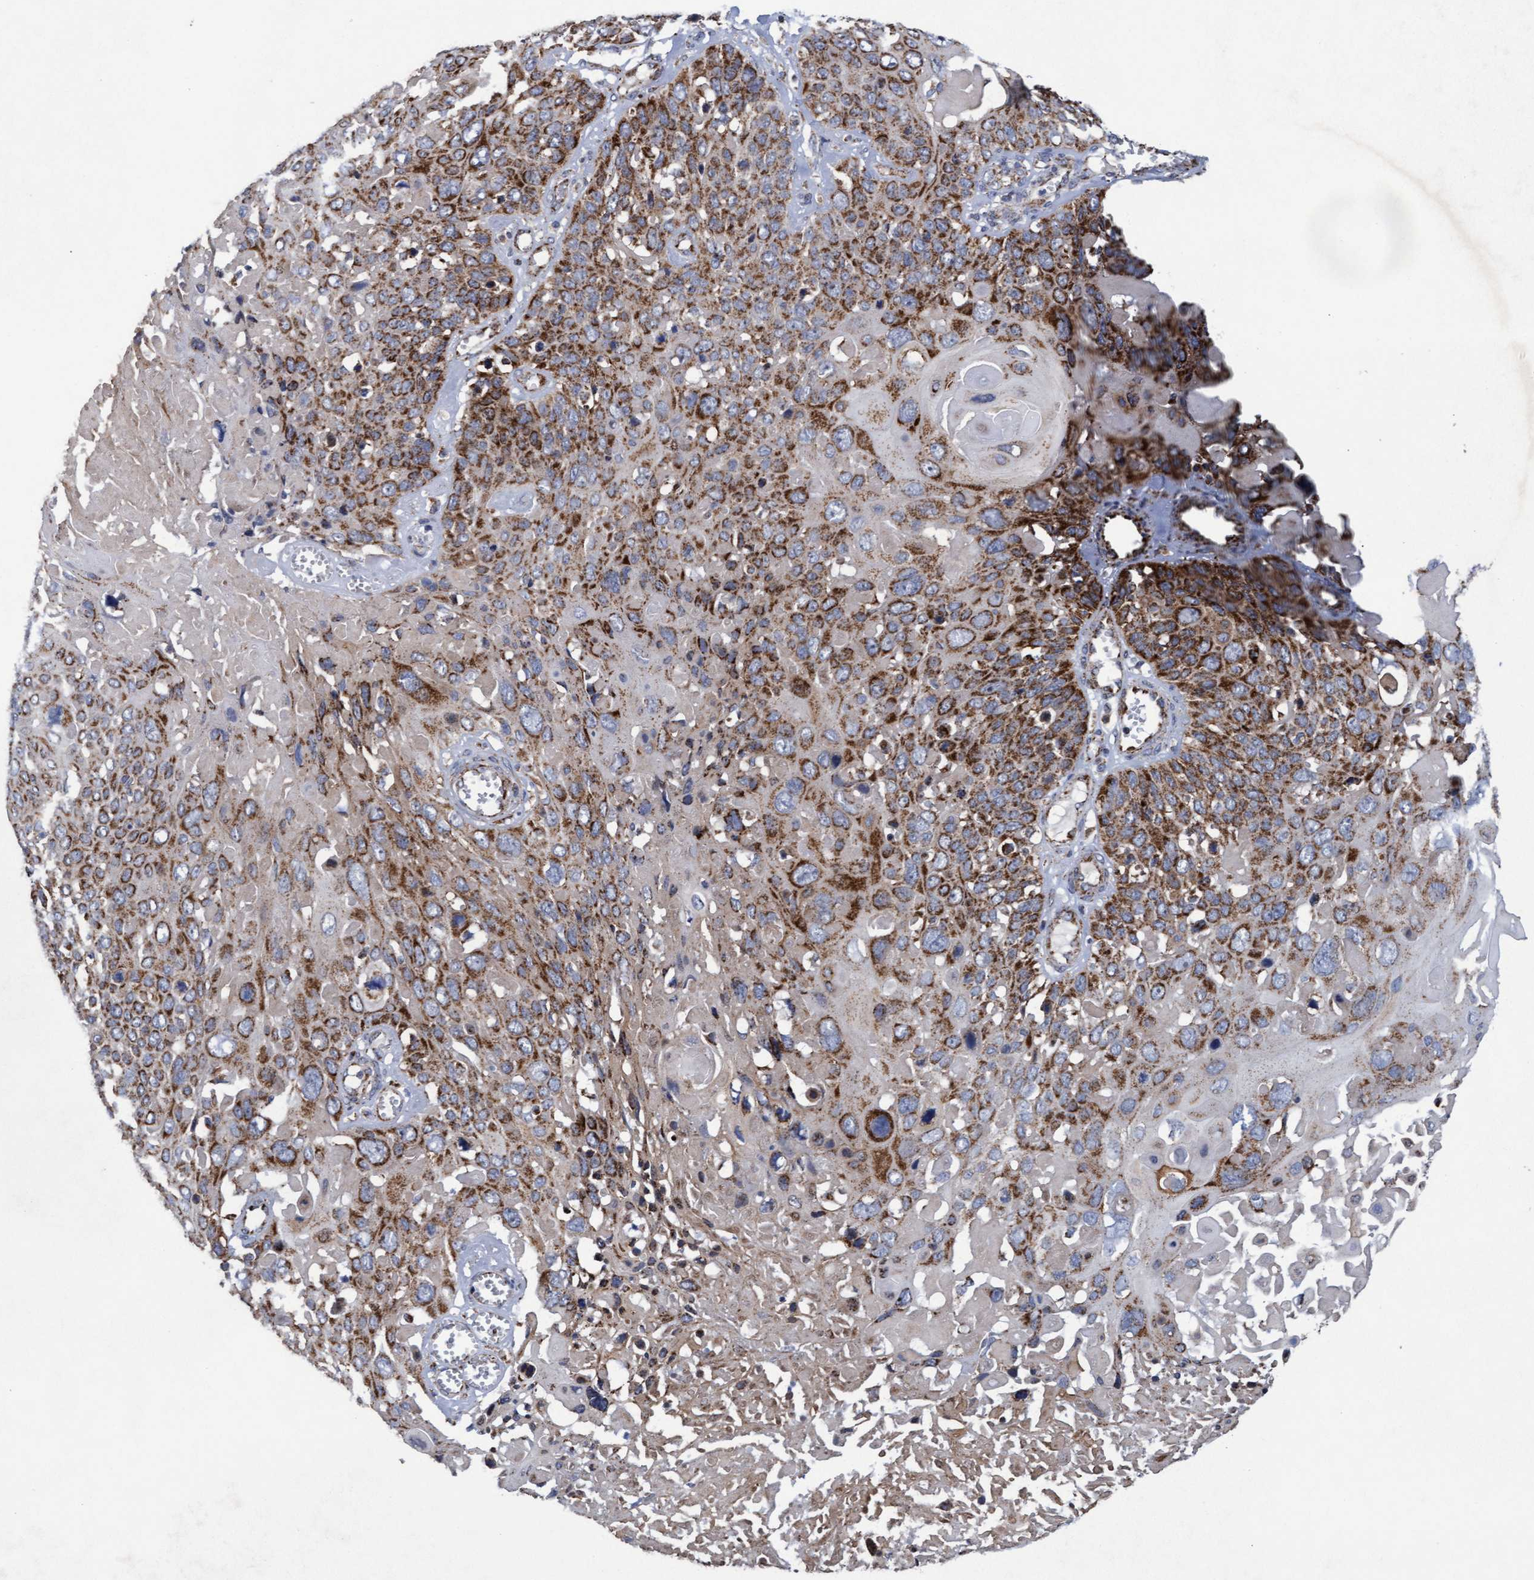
{"staining": {"intensity": "strong", "quantity": ">75%", "location": "cytoplasmic/membranous"}, "tissue": "cervical cancer", "cell_type": "Tumor cells", "image_type": "cancer", "snomed": [{"axis": "morphology", "description": "Squamous cell carcinoma, NOS"}, {"axis": "topography", "description": "Cervix"}], "caption": "Human cervical squamous cell carcinoma stained with a protein marker exhibits strong staining in tumor cells.", "gene": "MRPL38", "patient": {"sex": "female", "age": 74}}